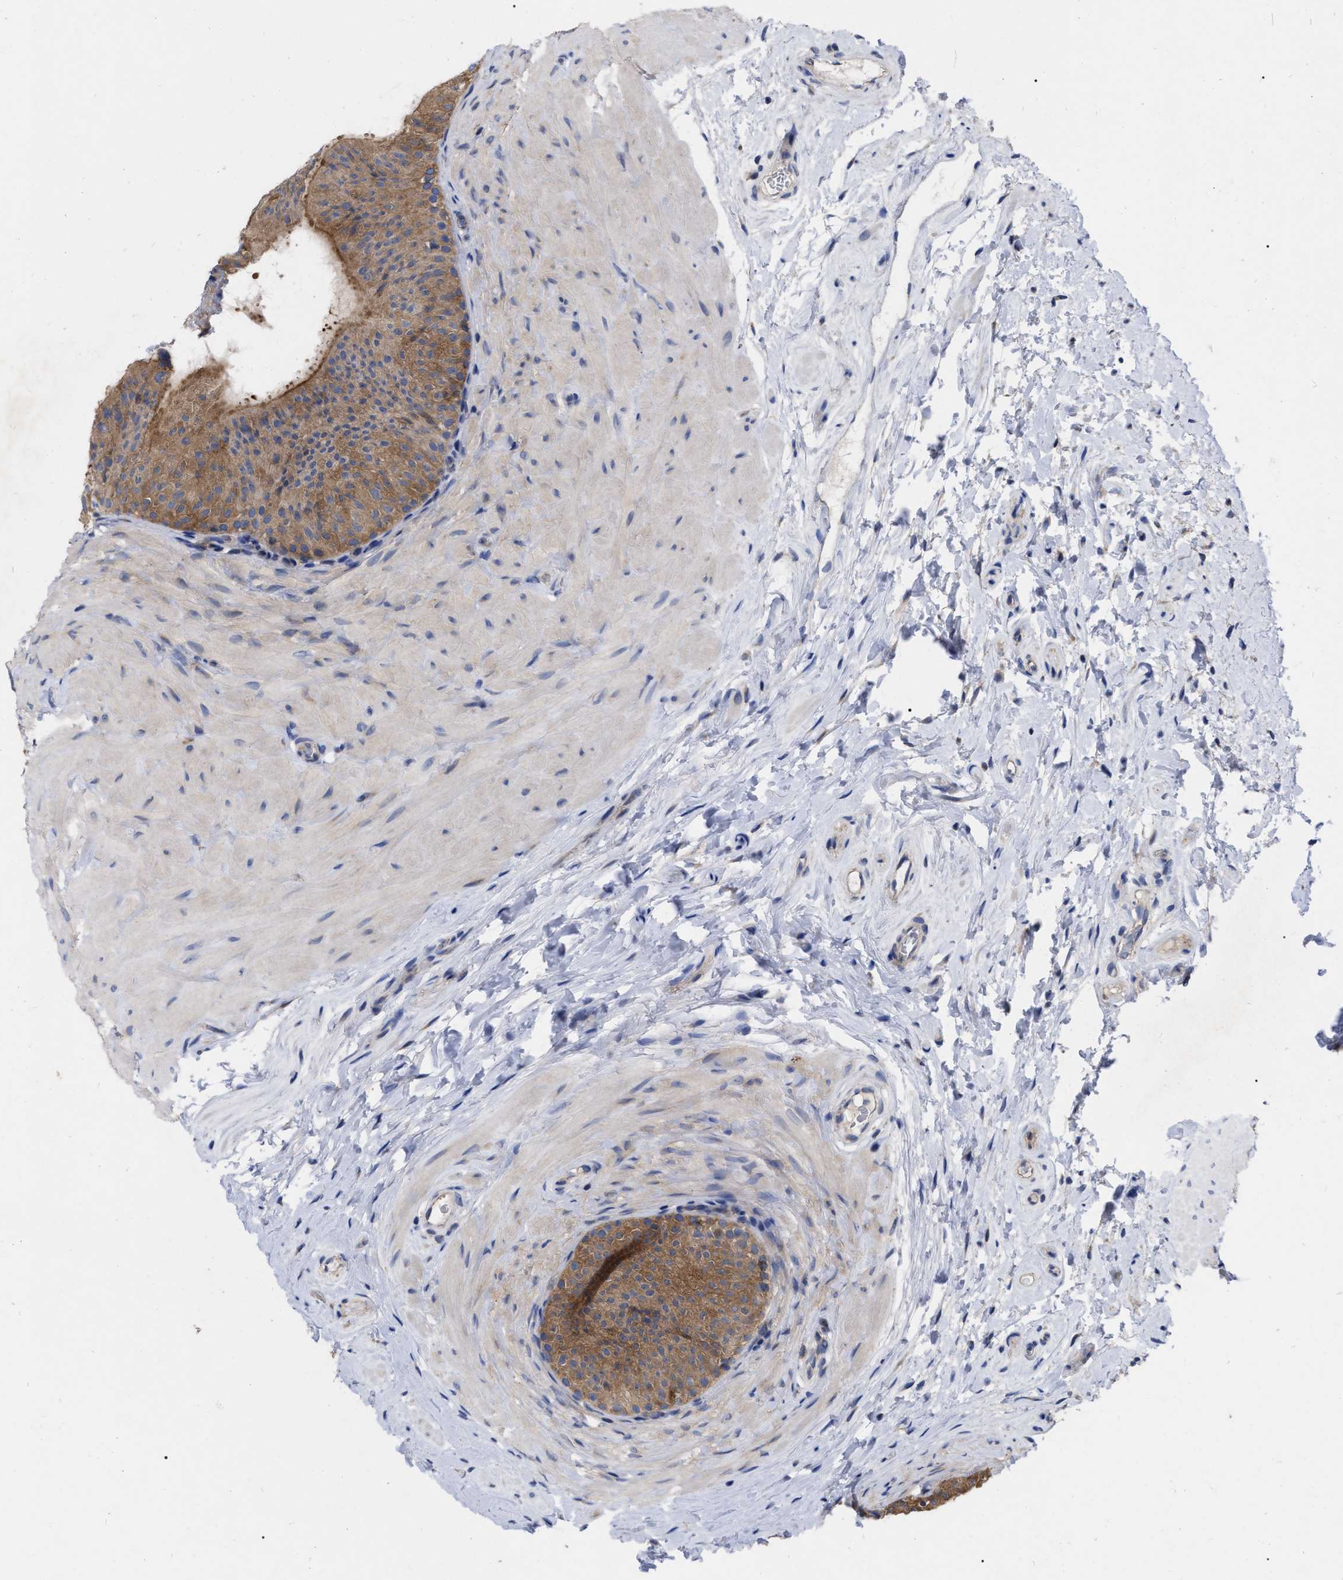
{"staining": {"intensity": "moderate", "quantity": ">75%", "location": "cytoplasmic/membranous"}, "tissue": "epididymis", "cell_type": "Glandular cells", "image_type": "normal", "snomed": [{"axis": "morphology", "description": "Normal tissue, NOS"}, {"axis": "topography", "description": "Epididymis"}], "caption": "Immunohistochemical staining of normal human epididymis reveals moderate cytoplasmic/membranous protein staining in about >75% of glandular cells.", "gene": "CDKN2C", "patient": {"sex": "male", "age": 34}}